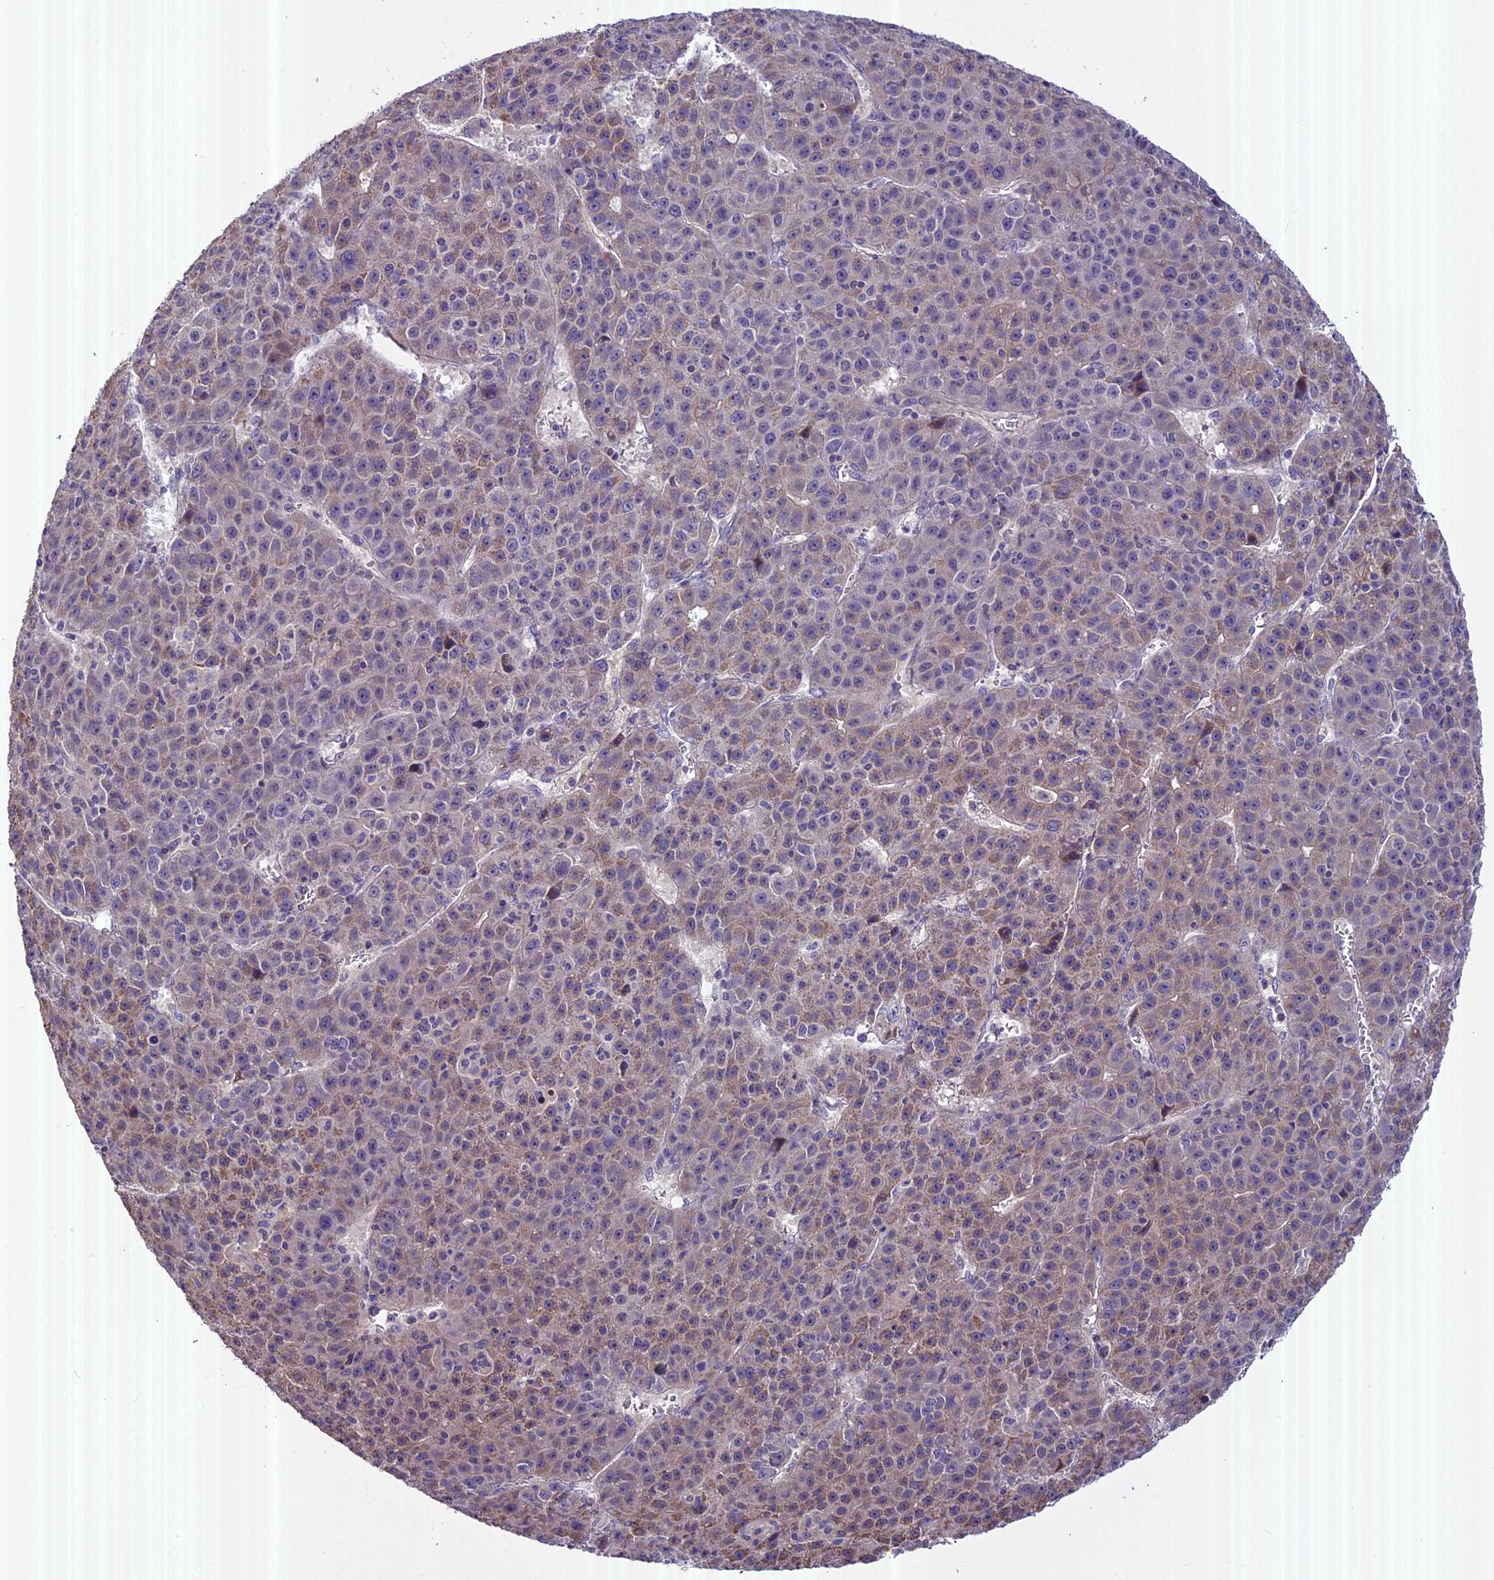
{"staining": {"intensity": "moderate", "quantity": "<25%", "location": "cytoplasmic/membranous"}, "tissue": "liver cancer", "cell_type": "Tumor cells", "image_type": "cancer", "snomed": [{"axis": "morphology", "description": "Carcinoma, Hepatocellular, NOS"}, {"axis": "topography", "description": "Liver"}], "caption": "IHC of human liver cancer shows low levels of moderate cytoplasmic/membranous positivity in about <25% of tumor cells.", "gene": "FAM98C", "patient": {"sex": "female", "age": 53}}